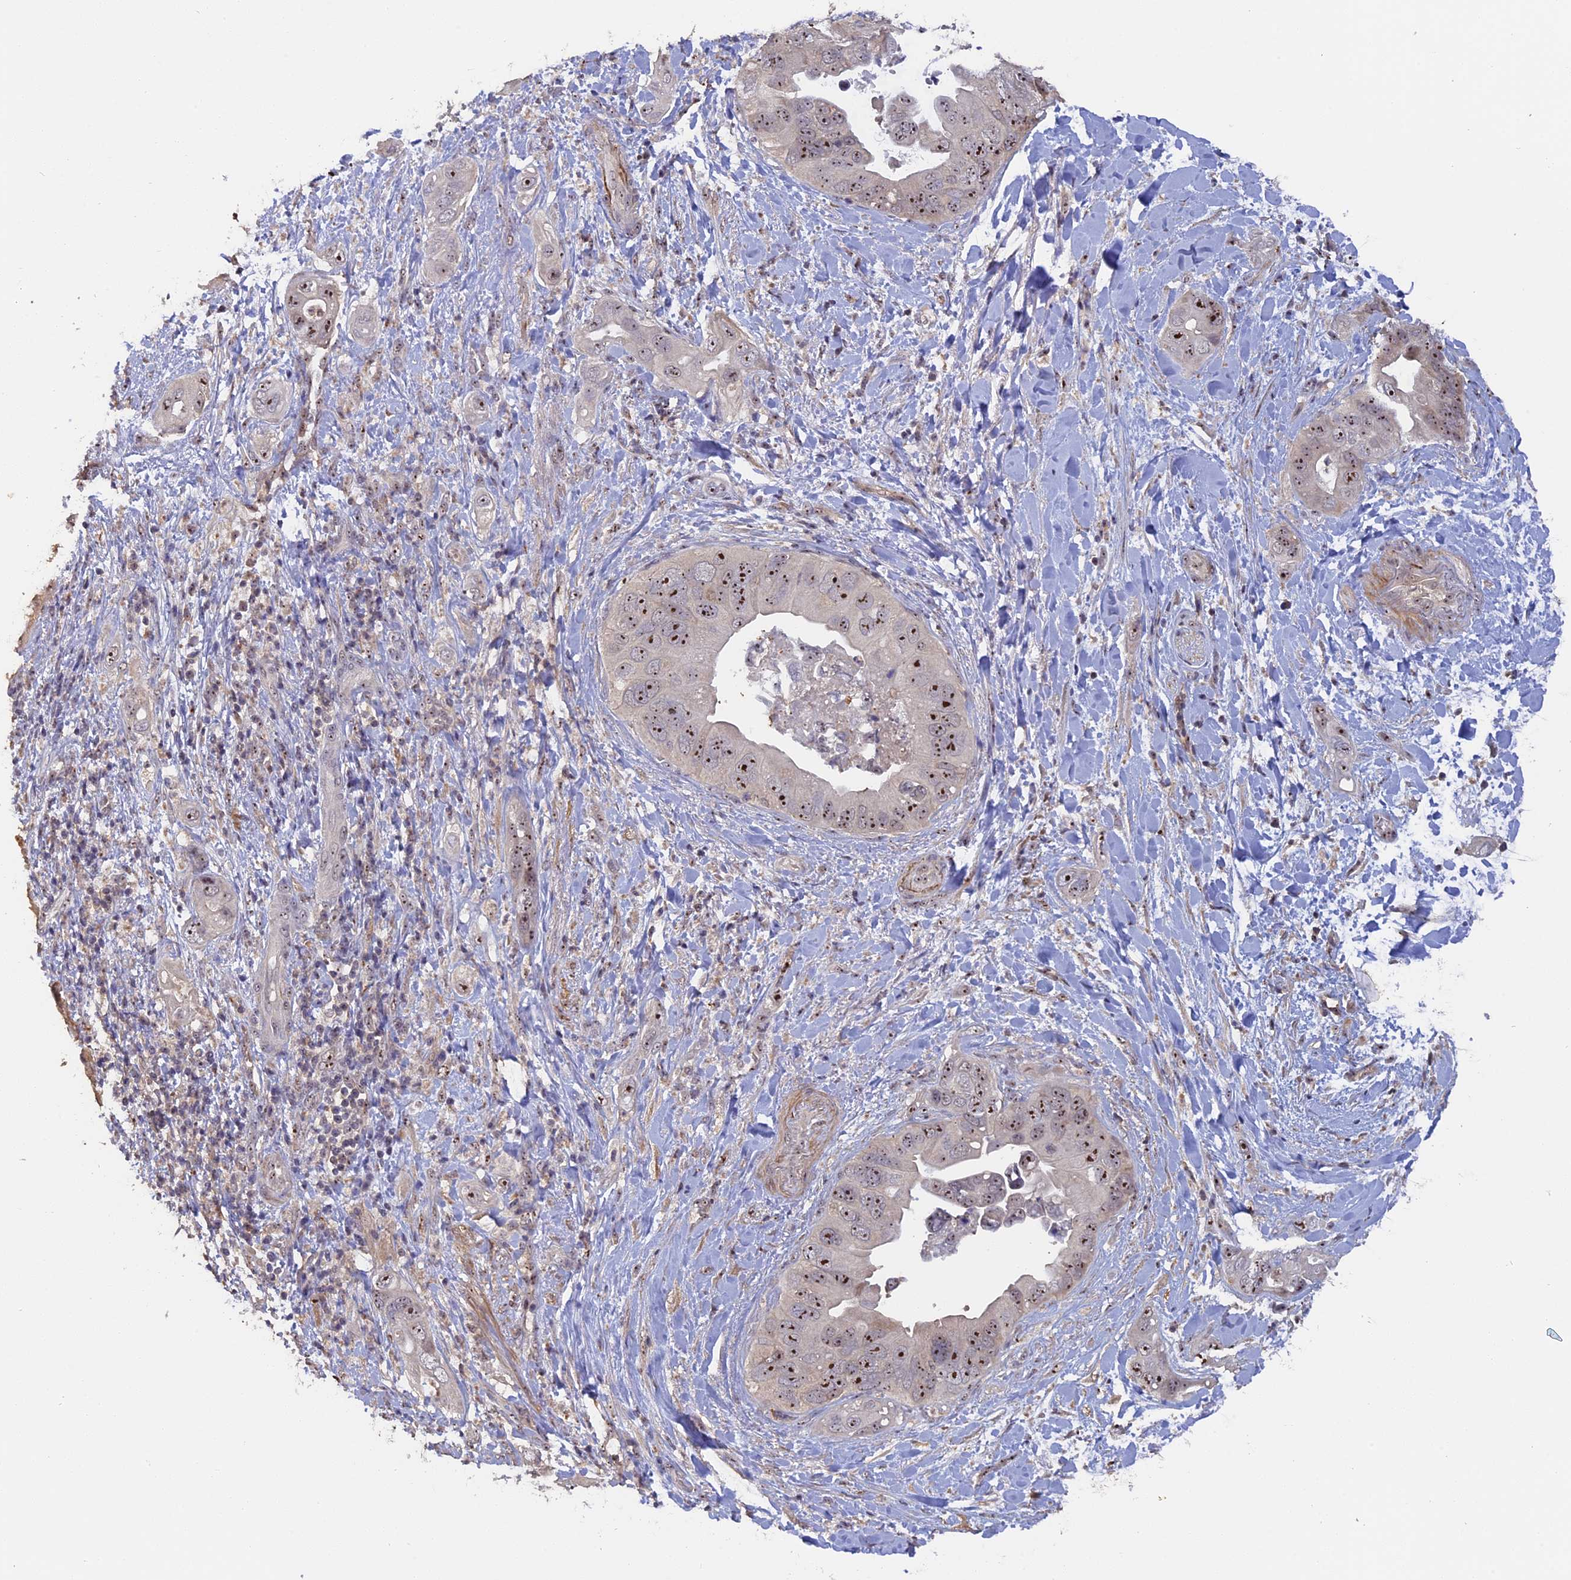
{"staining": {"intensity": "strong", "quantity": ">75%", "location": "nuclear"}, "tissue": "pancreatic cancer", "cell_type": "Tumor cells", "image_type": "cancer", "snomed": [{"axis": "morphology", "description": "Adenocarcinoma, NOS"}, {"axis": "topography", "description": "Pancreas"}], "caption": "A photomicrograph showing strong nuclear staining in approximately >75% of tumor cells in pancreatic adenocarcinoma, as visualized by brown immunohistochemical staining.", "gene": "FAM98C", "patient": {"sex": "female", "age": 78}}